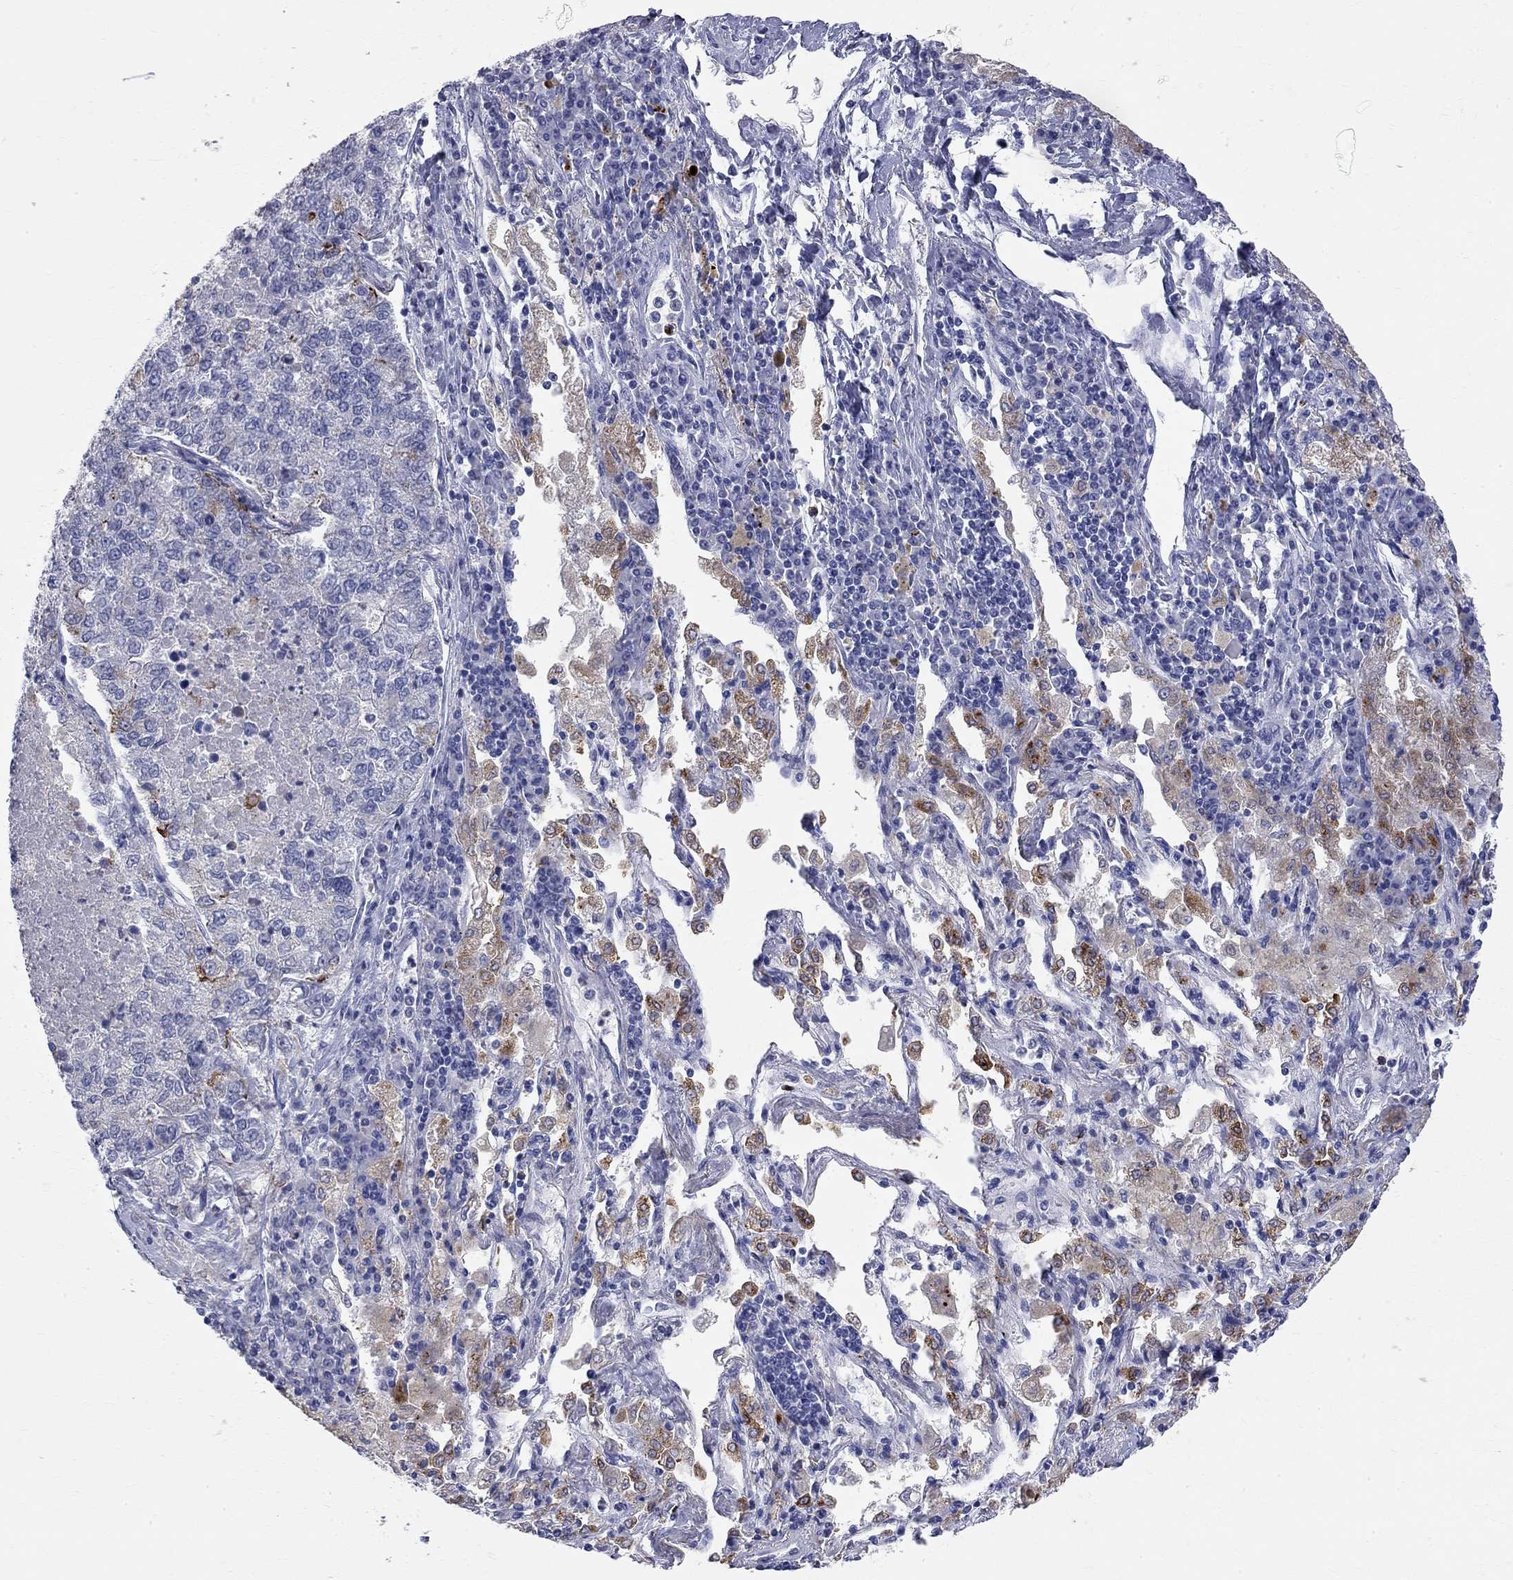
{"staining": {"intensity": "strong", "quantity": "<25%", "location": "cytoplasmic/membranous"}, "tissue": "lung cancer", "cell_type": "Tumor cells", "image_type": "cancer", "snomed": [{"axis": "morphology", "description": "Adenocarcinoma, NOS"}, {"axis": "topography", "description": "Lung"}], "caption": "Tumor cells show medium levels of strong cytoplasmic/membranous staining in approximately <25% of cells in adenocarcinoma (lung).", "gene": "ACSL1", "patient": {"sex": "male", "age": 49}}